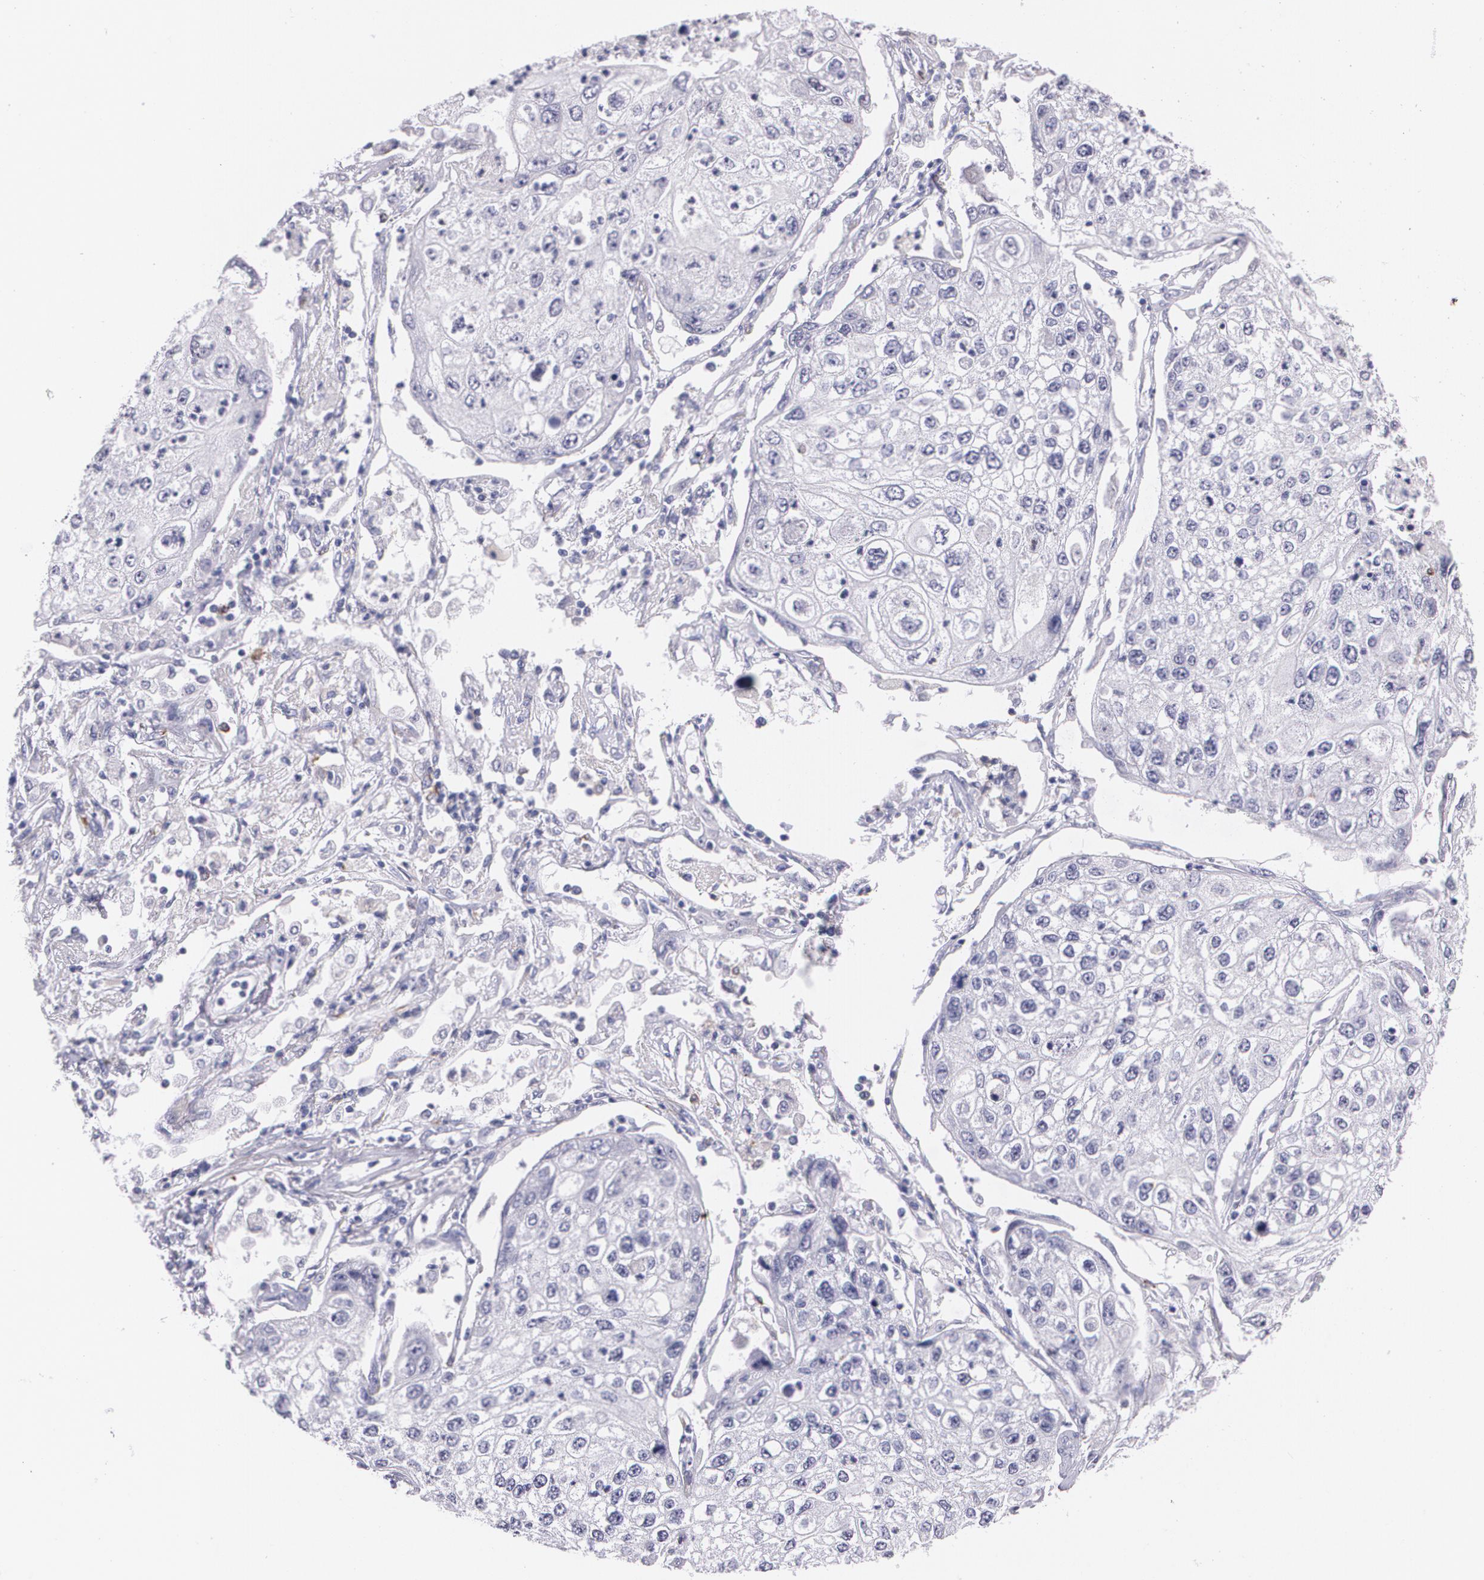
{"staining": {"intensity": "negative", "quantity": "none", "location": "none"}, "tissue": "lung cancer", "cell_type": "Tumor cells", "image_type": "cancer", "snomed": [{"axis": "morphology", "description": "Squamous cell carcinoma, NOS"}, {"axis": "topography", "description": "Lung"}], "caption": "High power microscopy photomicrograph of an IHC photomicrograph of lung cancer, revealing no significant staining in tumor cells.", "gene": "RTN1", "patient": {"sex": "male", "age": 75}}